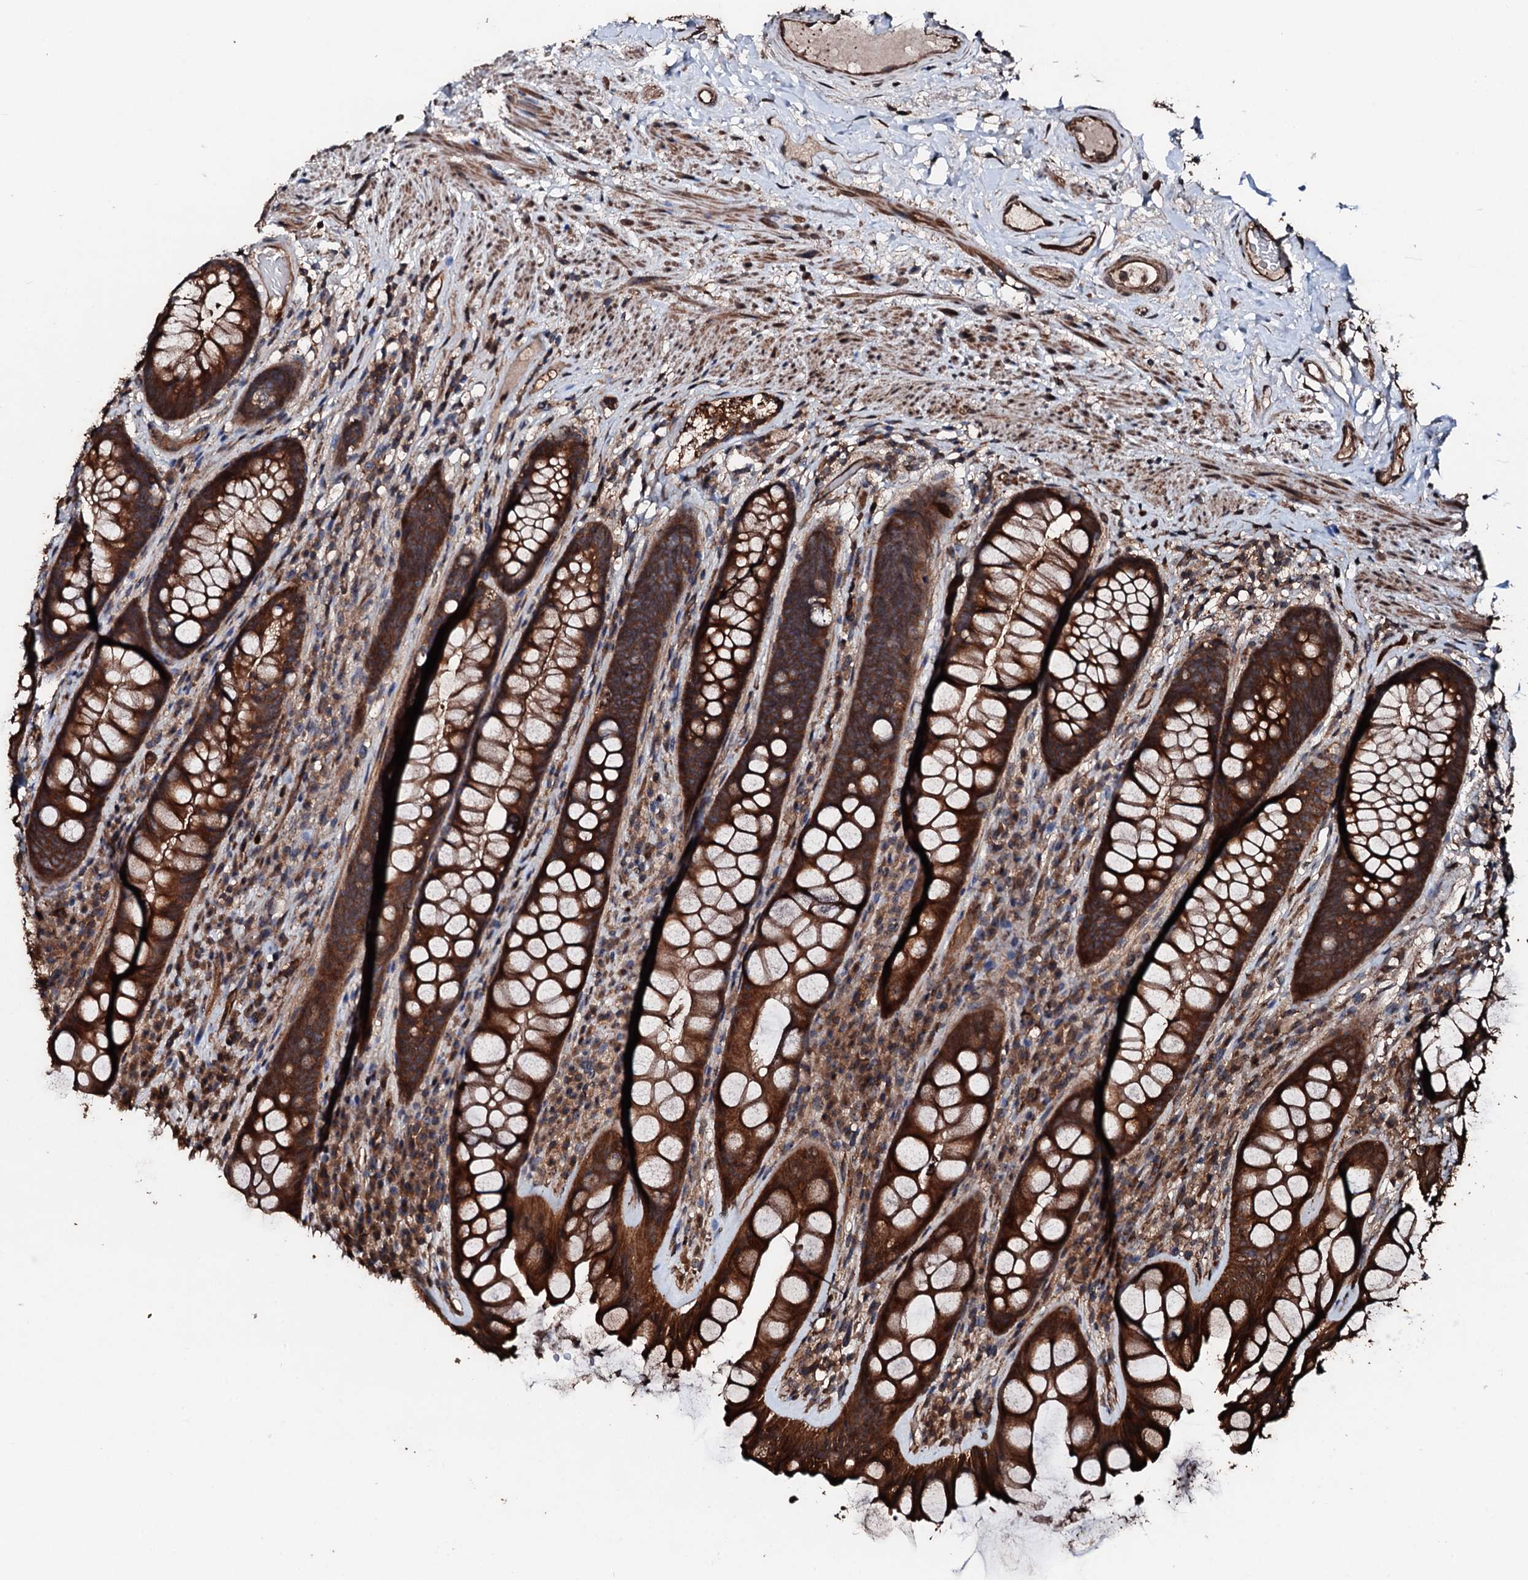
{"staining": {"intensity": "strong", "quantity": ">75%", "location": "cytoplasmic/membranous"}, "tissue": "rectum", "cell_type": "Glandular cells", "image_type": "normal", "snomed": [{"axis": "morphology", "description": "Normal tissue, NOS"}, {"axis": "topography", "description": "Rectum"}], "caption": "Rectum stained with DAB (3,3'-diaminobenzidine) immunohistochemistry shows high levels of strong cytoplasmic/membranous staining in approximately >75% of glandular cells. The protein of interest is stained brown, and the nuclei are stained in blue (DAB IHC with brightfield microscopy, high magnification).", "gene": "KIF18A", "patient": {"sex": "male", "age": 74}}